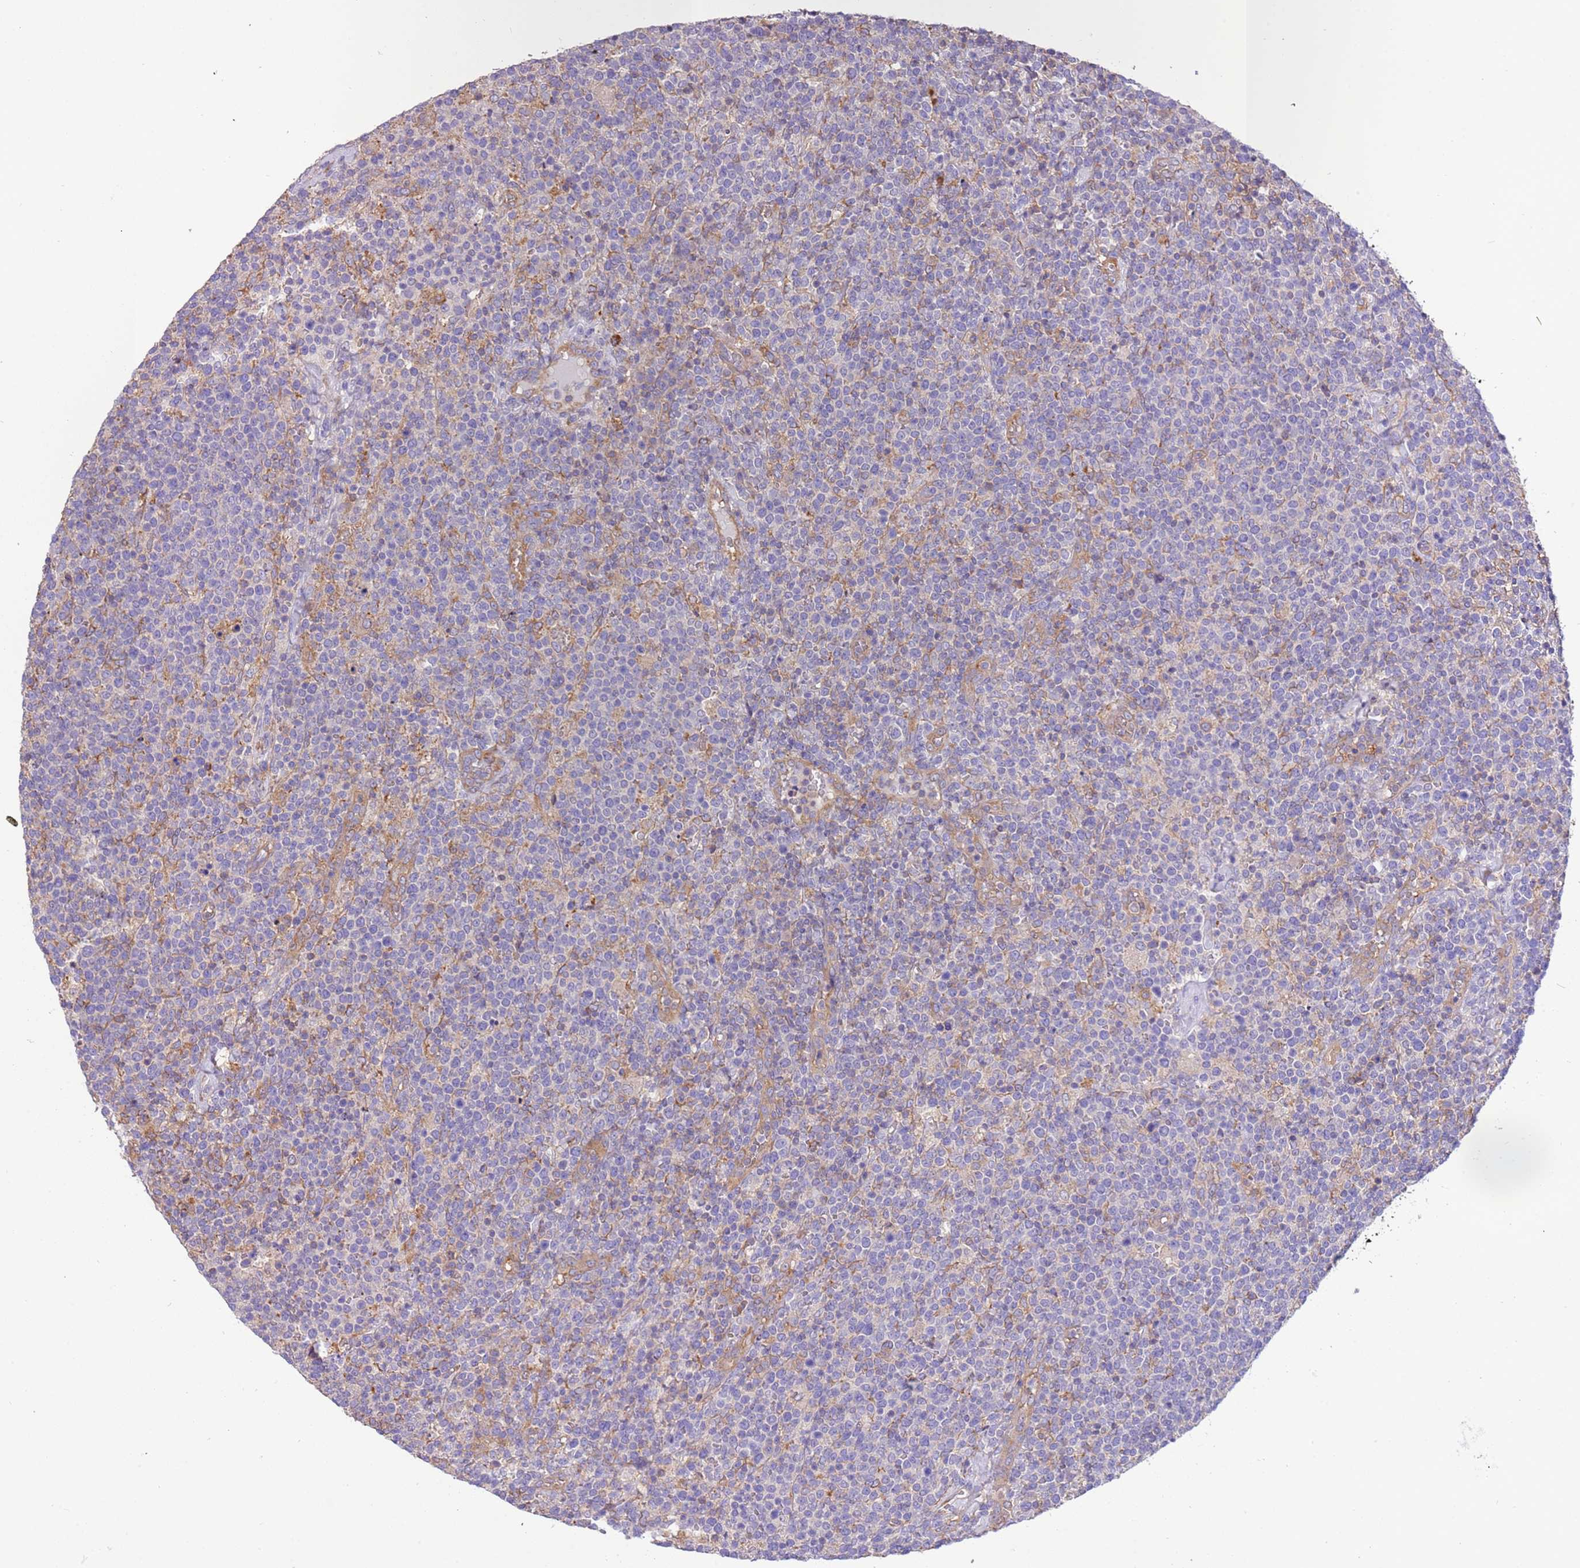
{"staining": {"intensity": "negative", "quantity": "none", "location": "none"}, "tissue": "lymphoma", "cell_type": "Tumor cells", "image_type": "cancer", "snomed": [{"axis": "morphology", "description": "Malignant lymphoma, non-Hodgkin's type, High grade"}, {"axis": "topography", "description": "Lymph node"}], "caption": "Immunohistochemical staining of human high-grade malignant lymphoma, non-Hodgkin's type demonstrates no significant positivity in tumor cells.", "gene": "NAALADL1", "patient": {"sex": "male", "age": 61}}